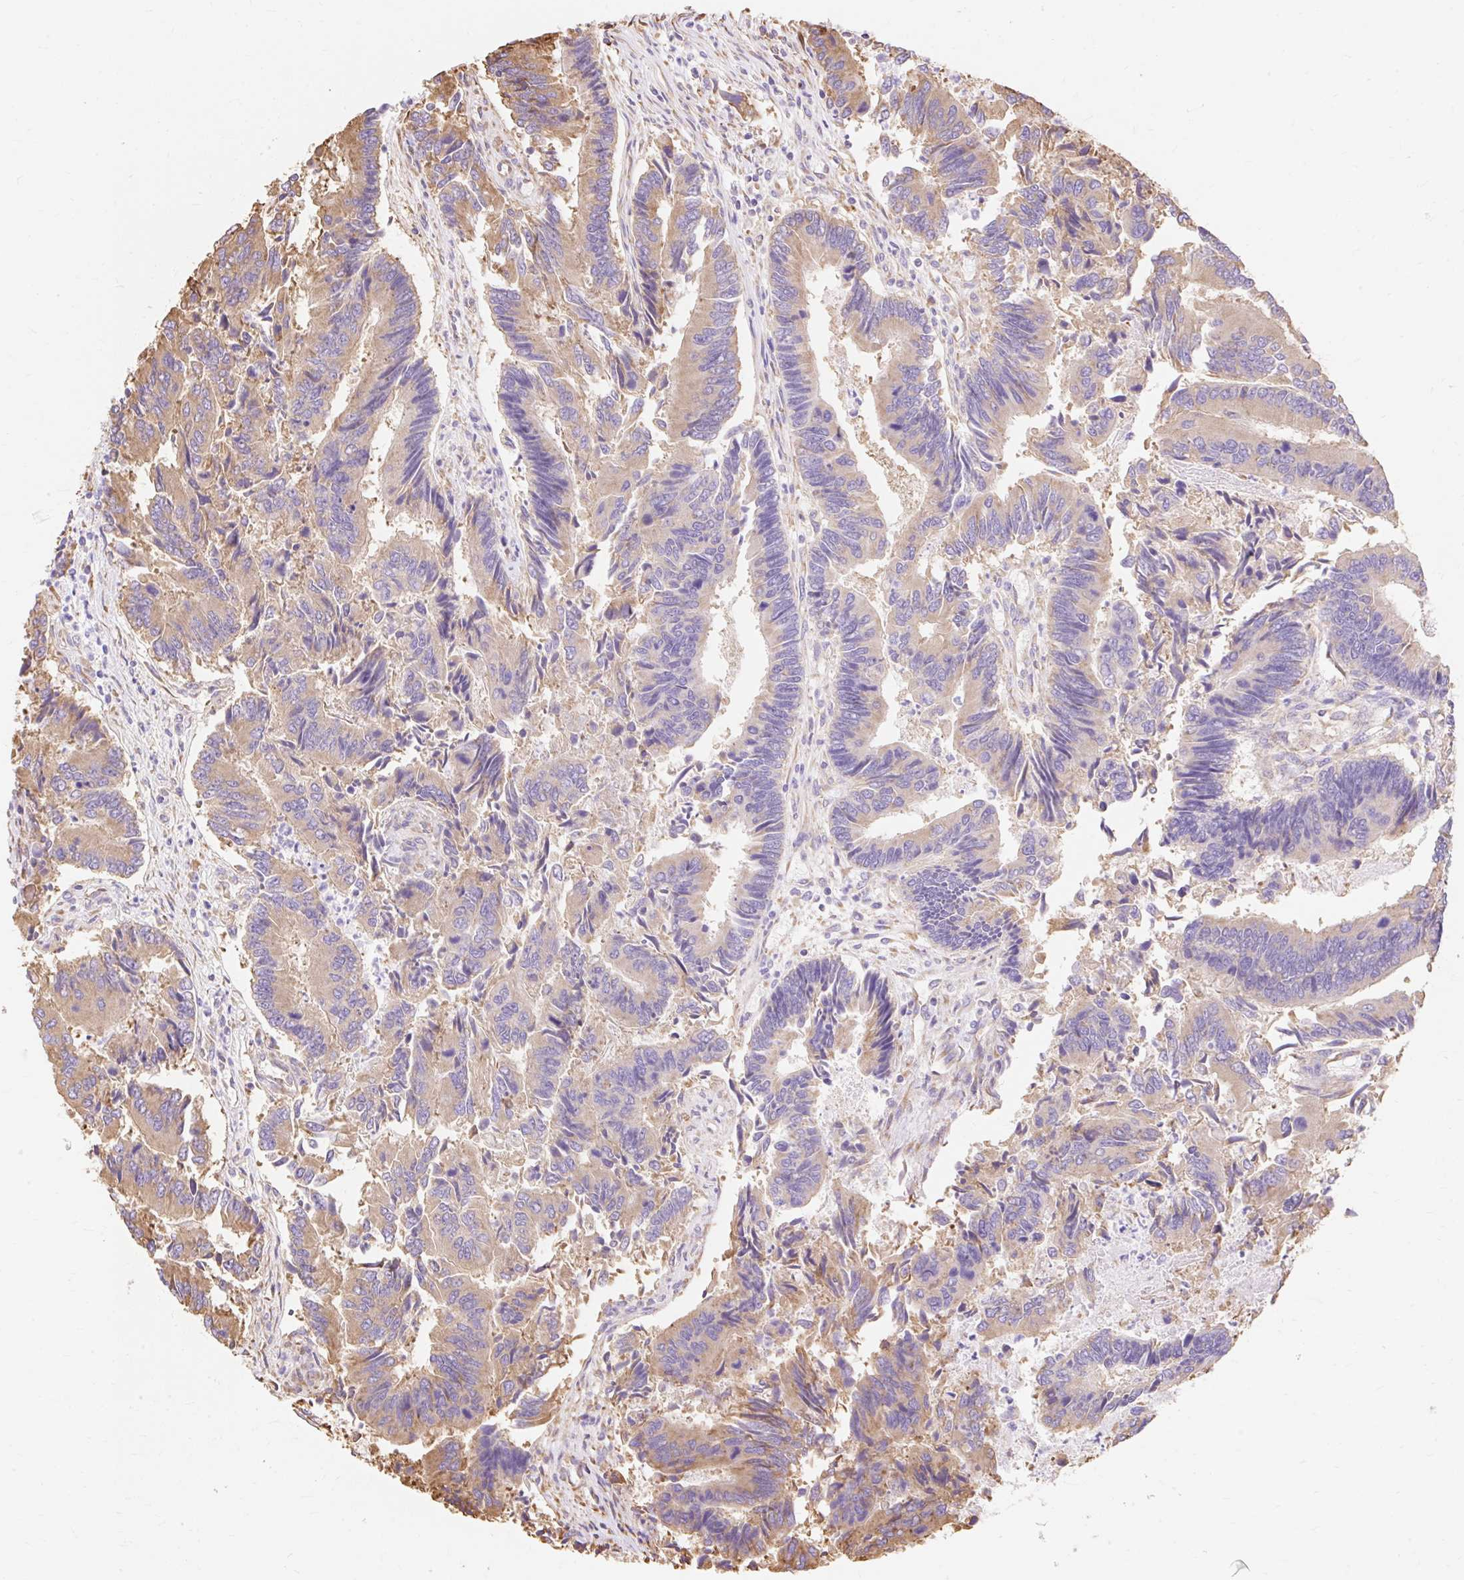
{"staining": {"intensity": "moderate", "quantity": "25%-75%", "location": "cytoplasmic/membranous"}, "tissue": "colorectal cancer", "cell_type": "Tumor cells", "image_type": "cancer", "snomed": [{"axis": "morphology", "description": "Adenocarcinoma, NOS"}, {"axis": "topography", "description": "Colon"}], "caption": "DAB immunohistochemical staining of adenocarcinoma (colorectal) demonstrates moderate cytoplasmic/membranous protein expression in about 25%-75% of tumor cells.", "gene": "RPS17", "patient": {"sex": "female", "age": 67}}